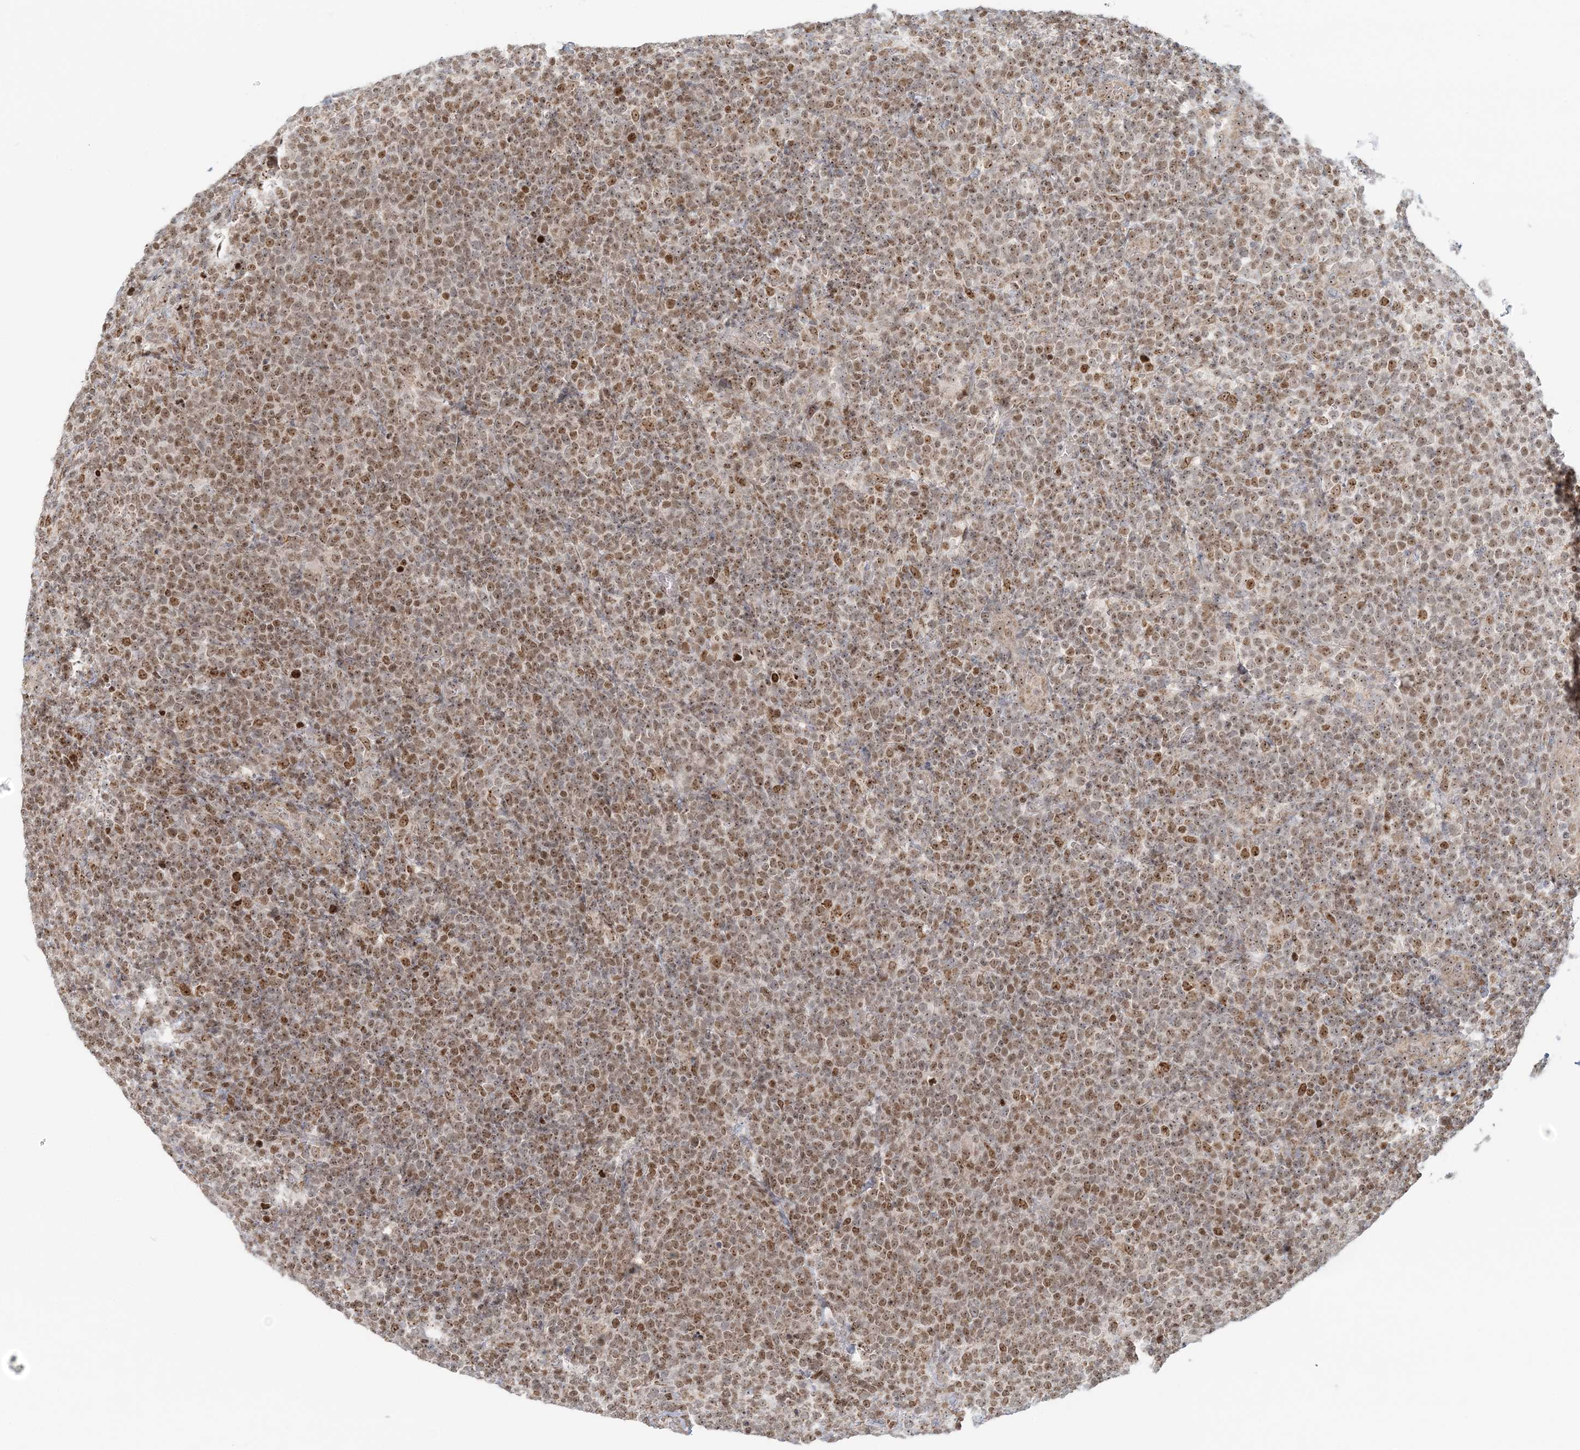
{"staining": {"intensity": "moderate", "quantity": ">75%", "location": "nuclear"}, "tissue": "lymphoma", "cell_type": "Tumor cells", "image_type": "cancer", "snomed": [{"axis": "morphology", "description": "Malignant lymphoma, non-Hodgkin's type, High grade"}, {"axis": "topography", "description": "Lymph node"}], "caption": "Tumor cells demonstrate medium levels of moderate nuclear positivity in about >75% of cells in human malignant lymphoma, non-Hodgkin's type (high-grade).", "gene": "UBE2F", "patient": {"sex": "male", "age": 61}}